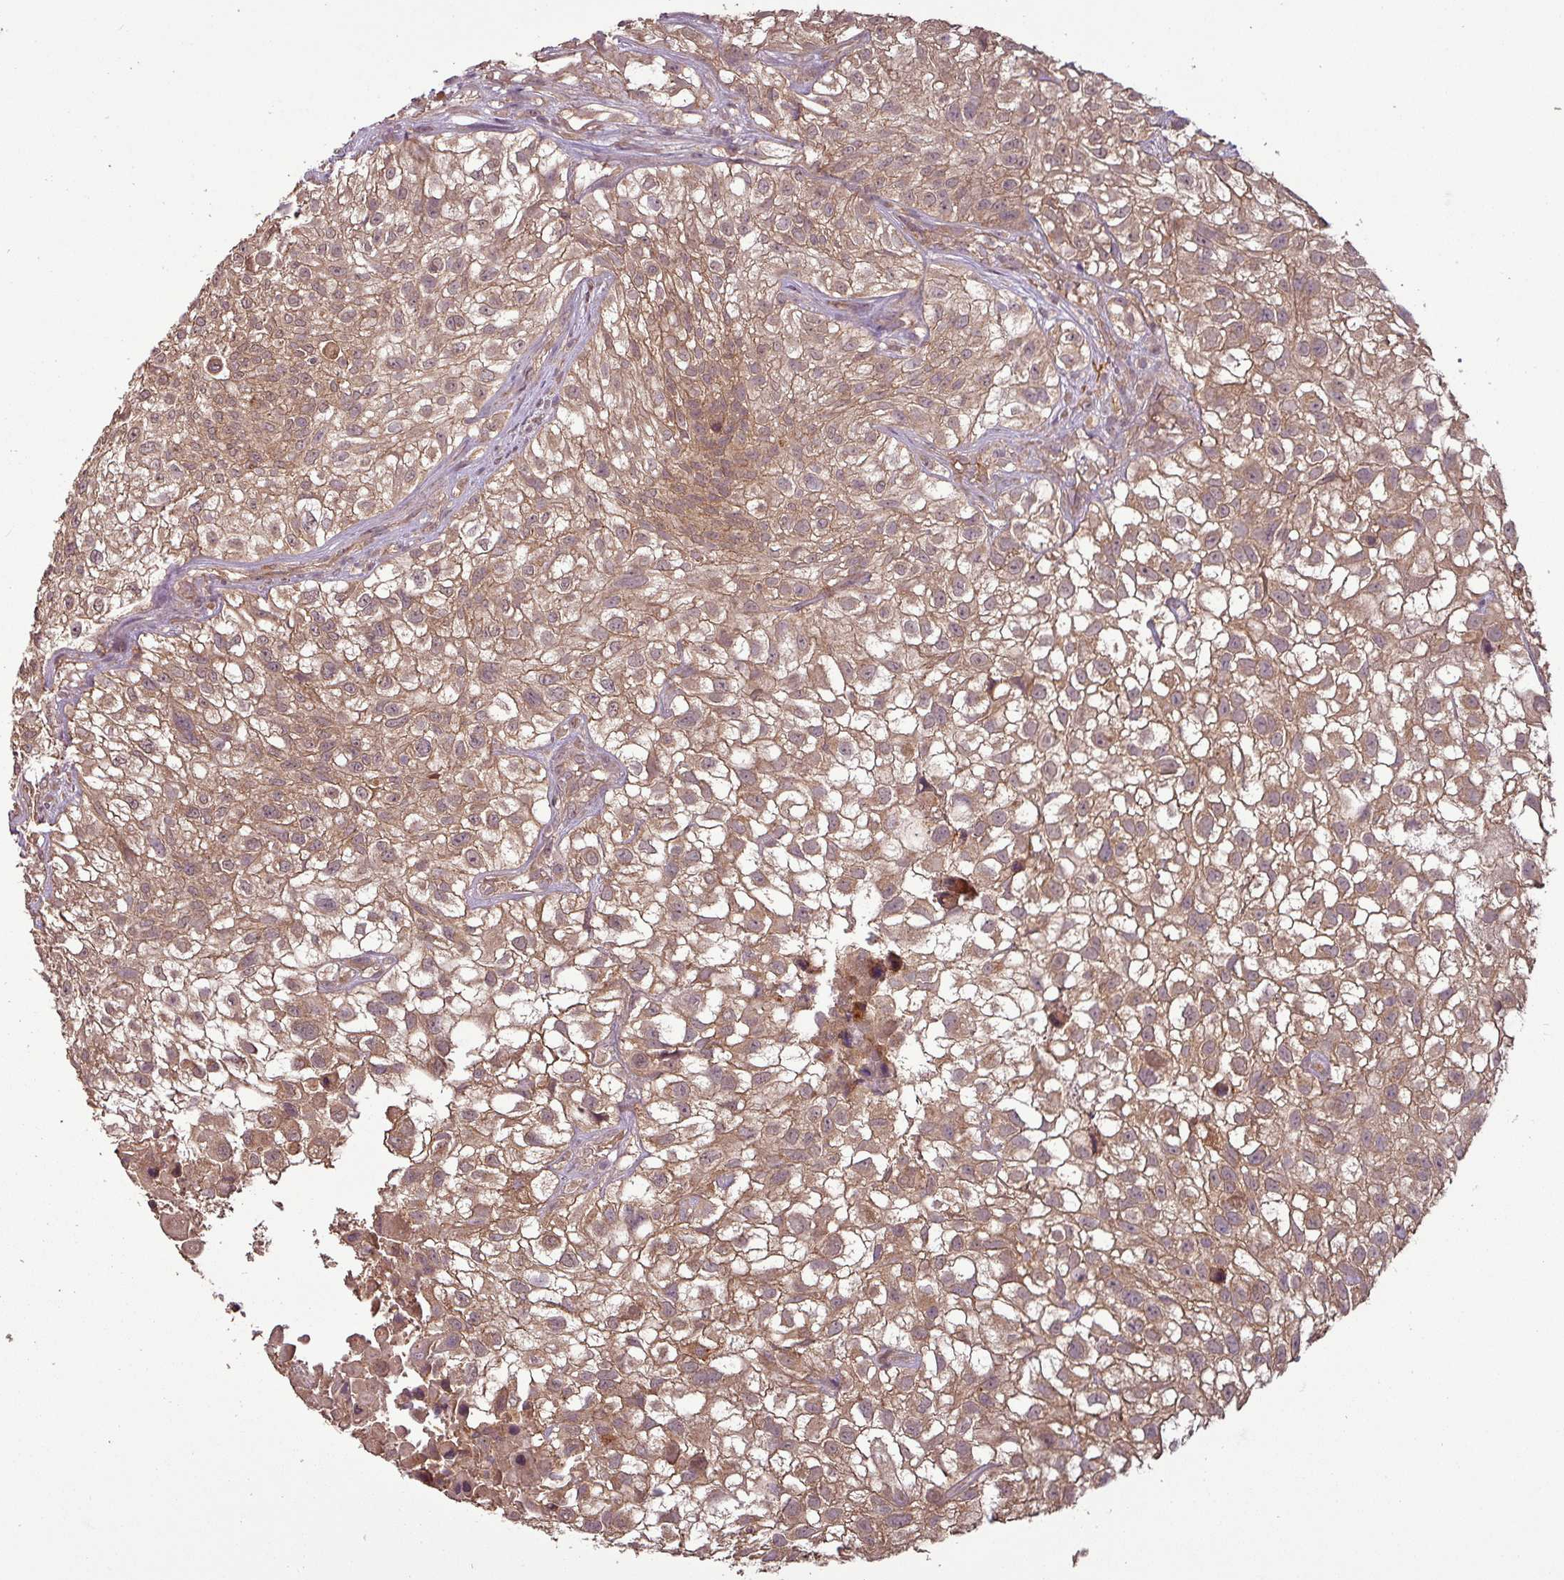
{"staining": {"intensity": "weak", "quantity": ">75%", "location": "cytoplasmic/membranous"}, "tissue": "urothelial cancer", "cell_type": "Tumor cells", "image_type": "cancer", "snomed": [{"axis": "morphology", "description": "Urothelial carcinoma, High grade"}, {"axis": "topography", "description": "Urinary bladder"}], "caption": "Weak cytoplasmic/membranous positivity is seen in about >75% of tumor cells in high-grade urothelial carcinoma. (brown staining indicates protein expression, while blue staining denotes nuclei).", "gene": "NT5C3A", "patient": {"sex": "male", "age": 56}}